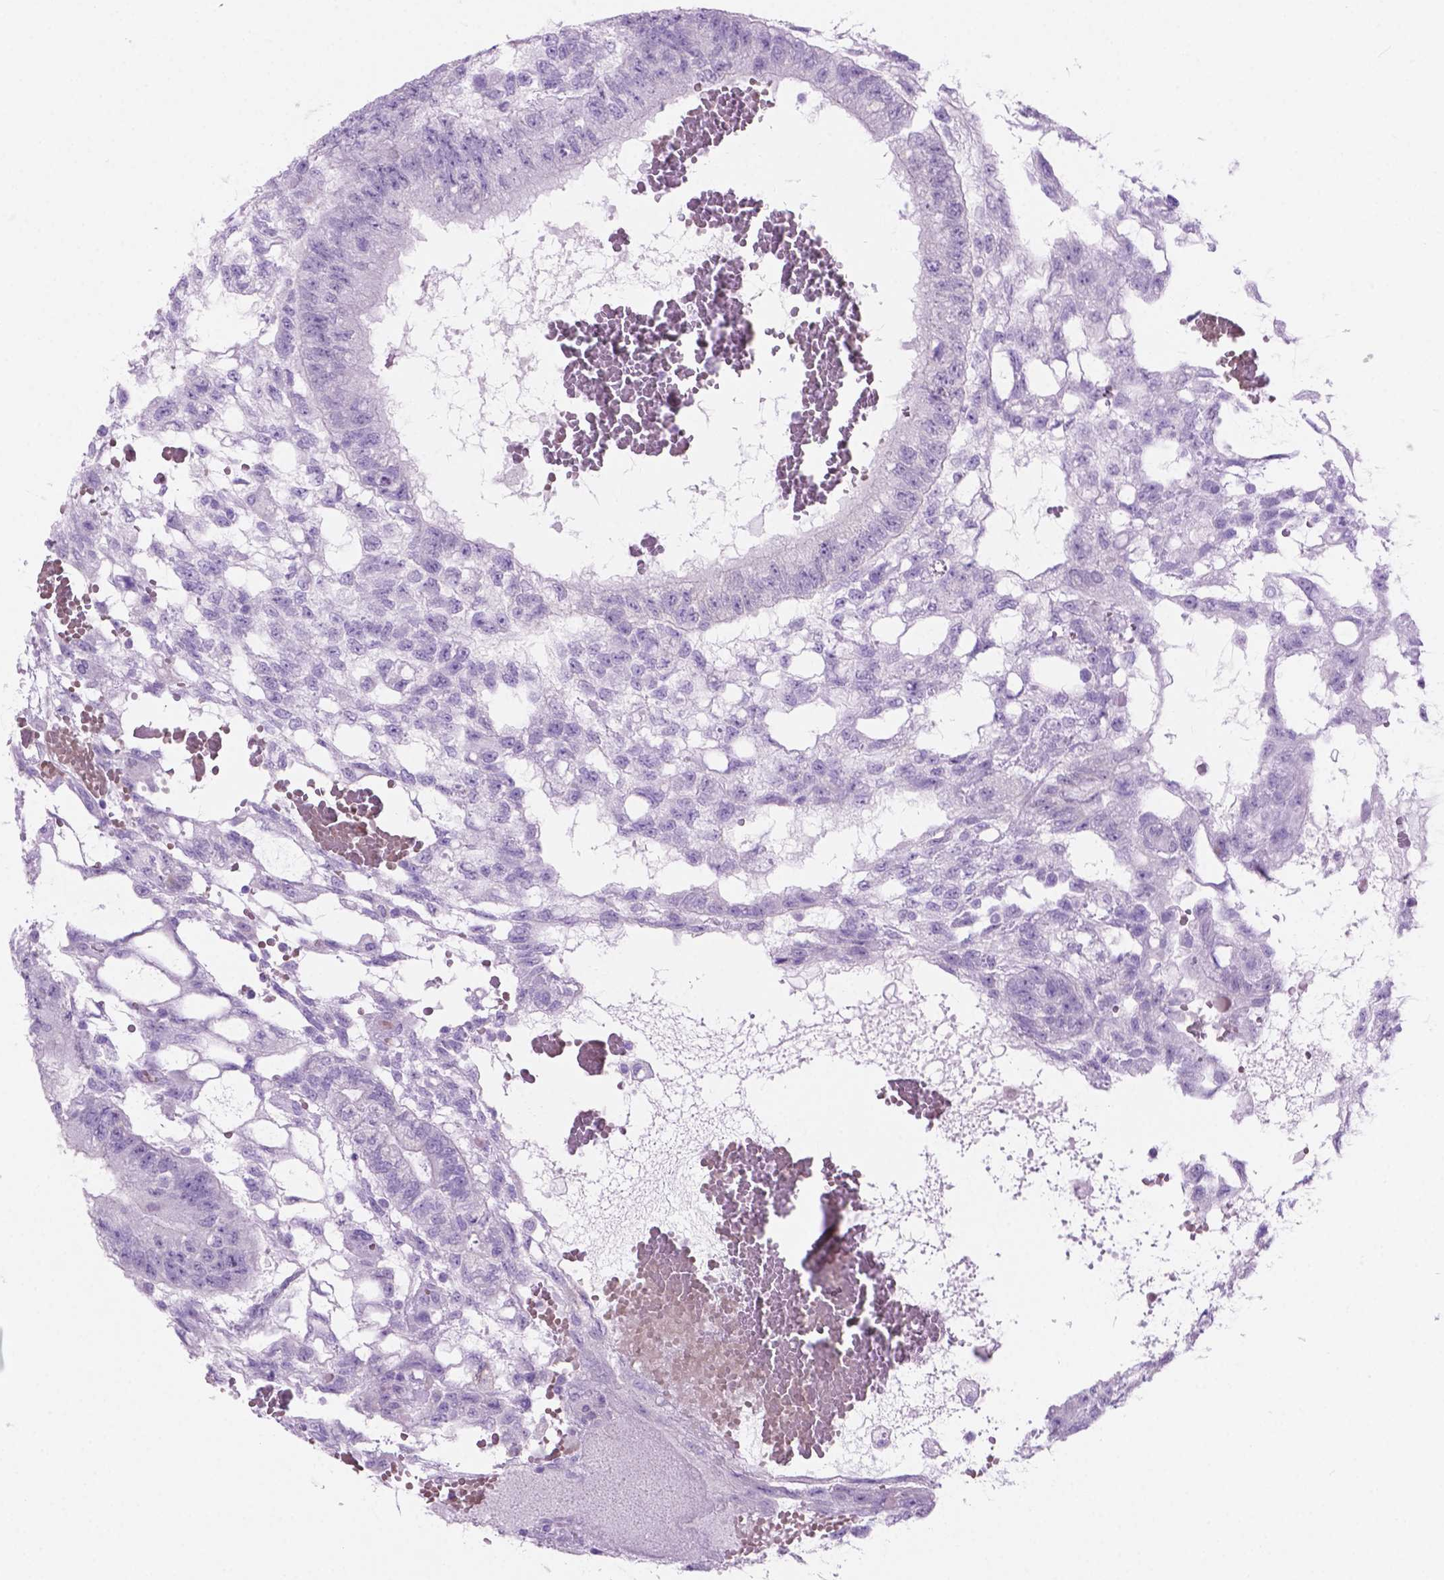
{"staining": {"intensity": "negative", "quantity": "none", "location": "none"}, "tissue": "testis cancer", "cell_type": "Tumor cells", "image_type": "cancer", "snomed": [{"axis": "morphology", "description": "Carcinoma, Embryonal, NOS"}, {"axis": "topography", "description": "Testis"}], "caption": "Immunohistochemistry (IHC) of human embryonal carcinoma (testis) shows no expression in tumor cells.", "gene": "GRIN2B", "patient": {"sex": "male", "age": 32}}